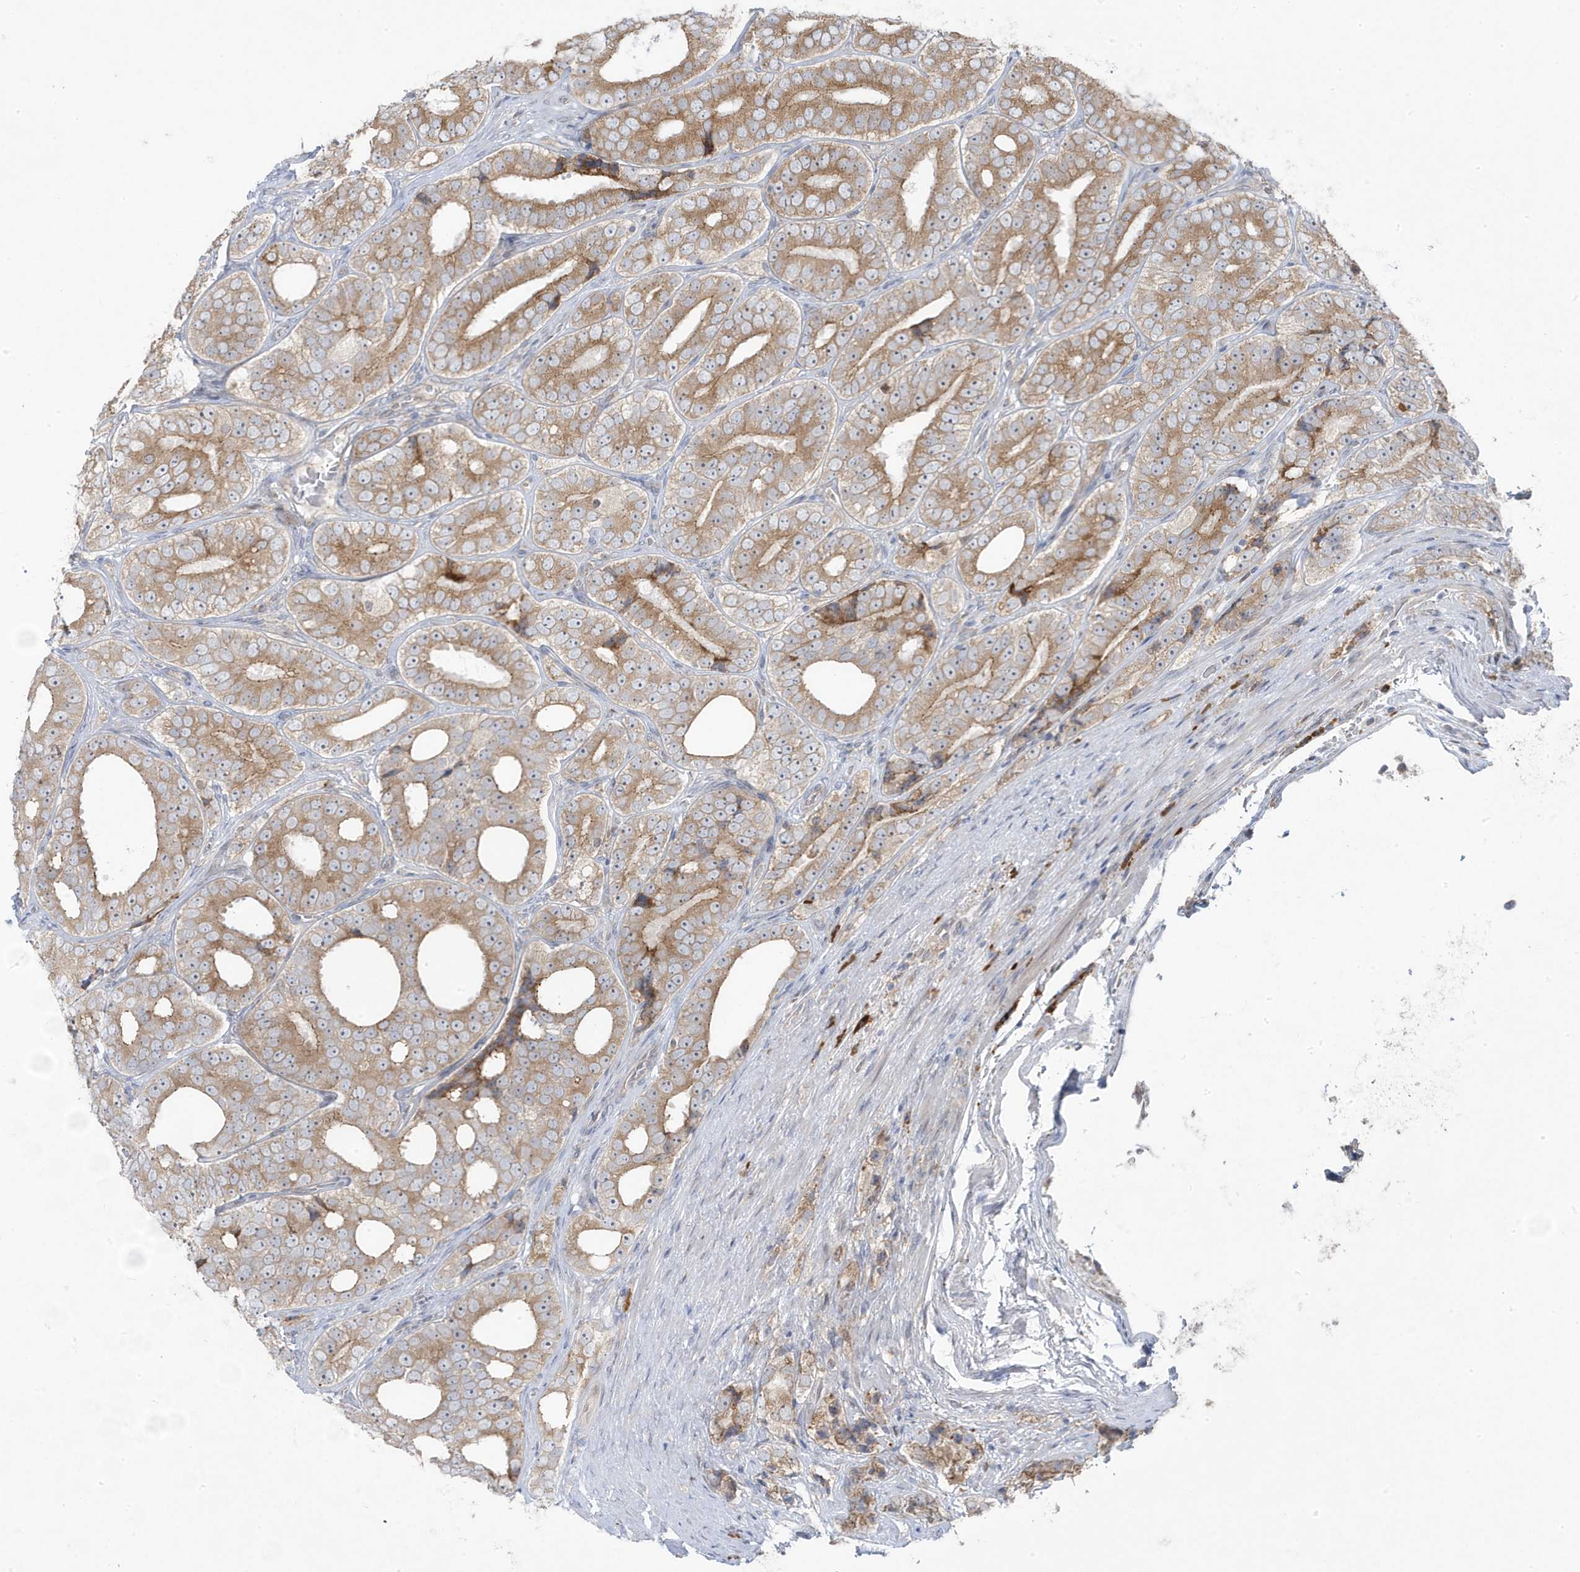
{"staining": {"intensity": "moderate", "quantity": ">75%", "location": "cytoplasmic/membranous"}, "tissue": "prostate cancer", "cell_type": "Tumor cells", "image_type": "cancer", "snomed": [{"axis": "morphology", "description": "Adenocarcinoma, High grade"}, {"axis": "topography", "description": "Prostate"}], "caption": "Prostate cancer (high-grade adenocarcinoma) stained with DAB IHC displays medium levels of moderate cytoplasmic/membranous positivity in about >75% of tumor cells.", "gene": "ZNF654", "patient": {"sex": "male", "age": 56}}